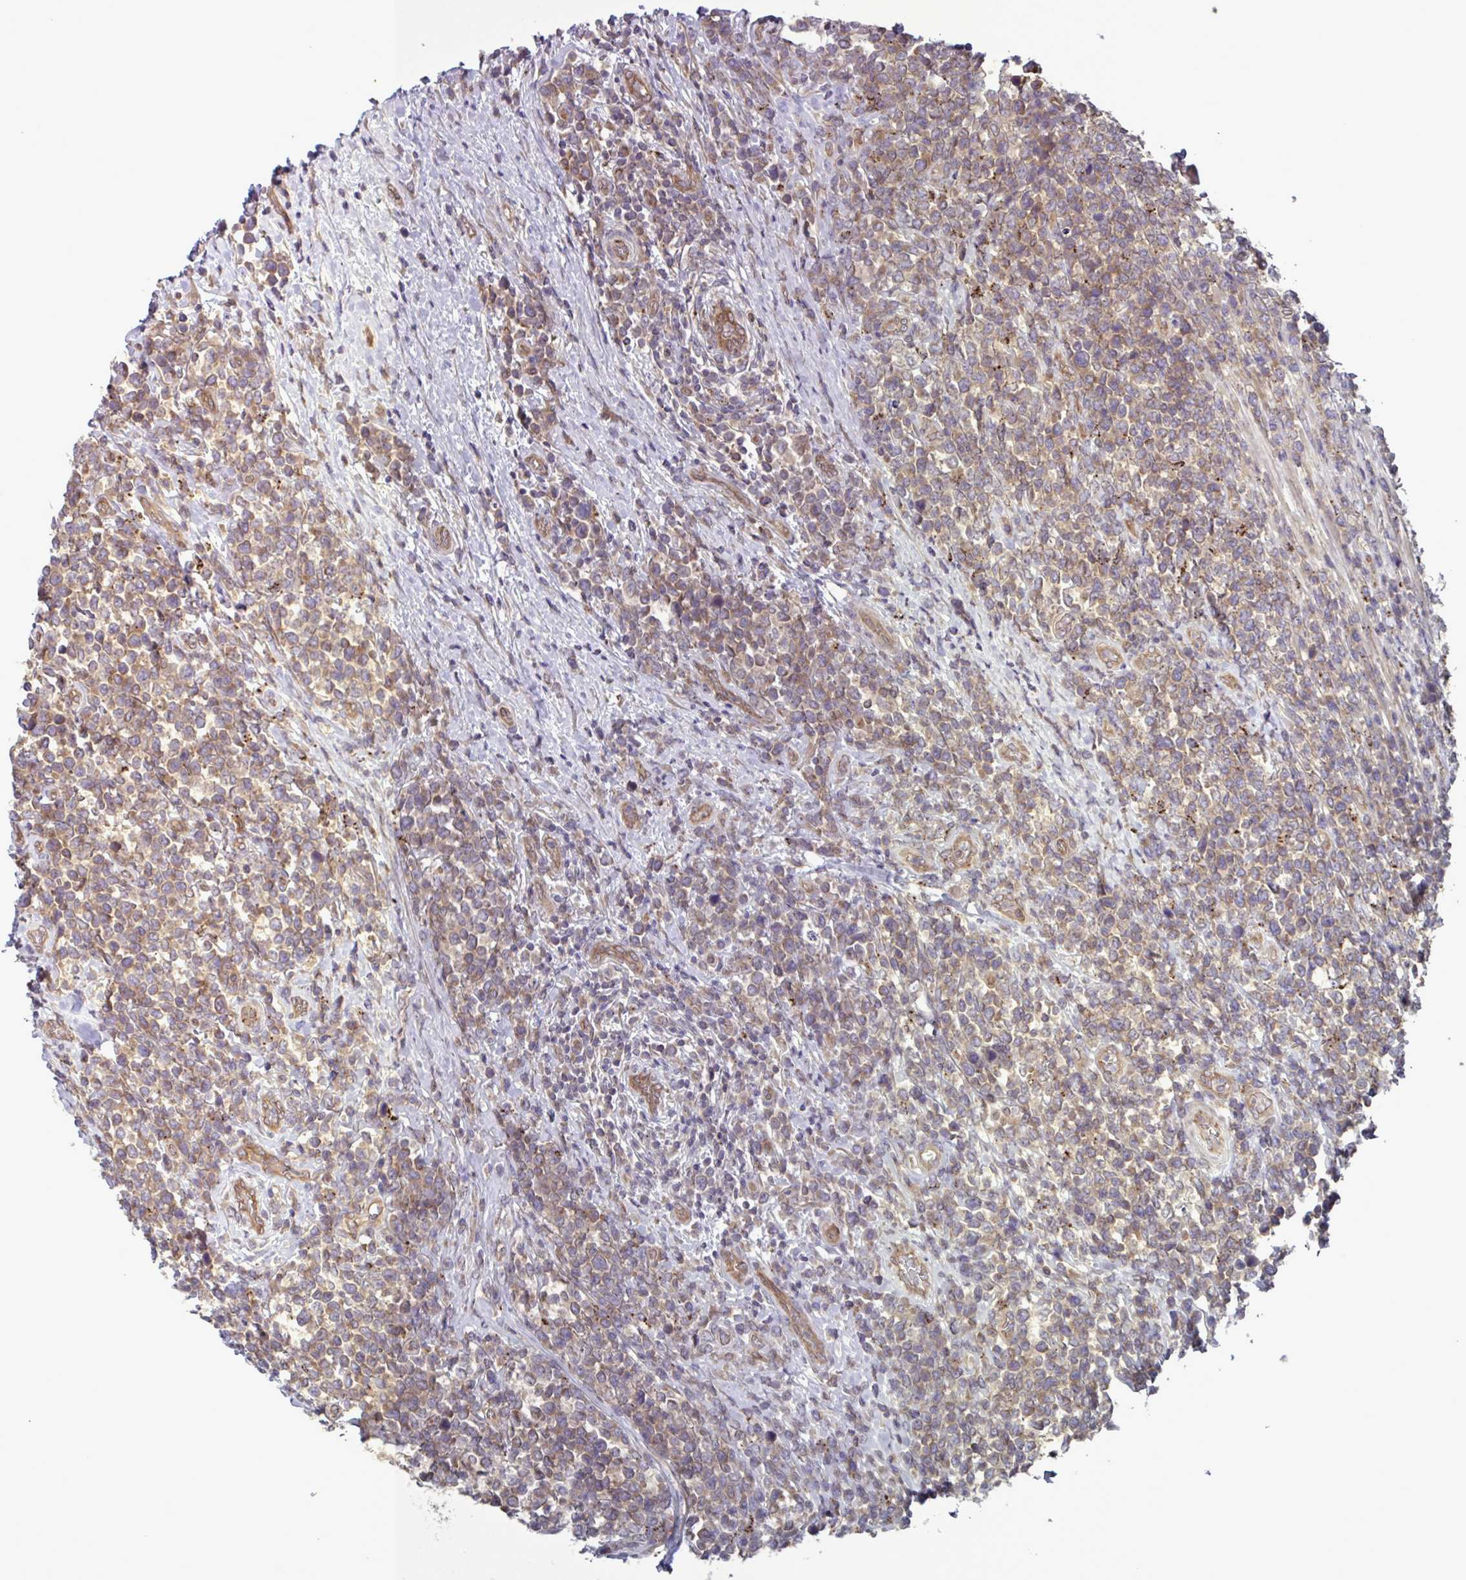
{"staining": {"intensity": "moderate", "quantity": ">75%", "location": "cytoplasmic/membranous"}, "tissue": "lymphoma", "cell_type": "Tumor cells", "image_type": "cancer", "snomed": [{"axis": "morphology", "description": "Malignant lymphoma, non-Hodgkin's type, High grade"}, {"axis": "topography", "description": "Soft tissue"}], "caption": "This is a histology image of IHC staining of lymphoma, which shows moderate positivity in the cytoplasmic/membranous of tumor cells.", "gene": "GLTP", "patient": {"sex": "female", "age": 56}}